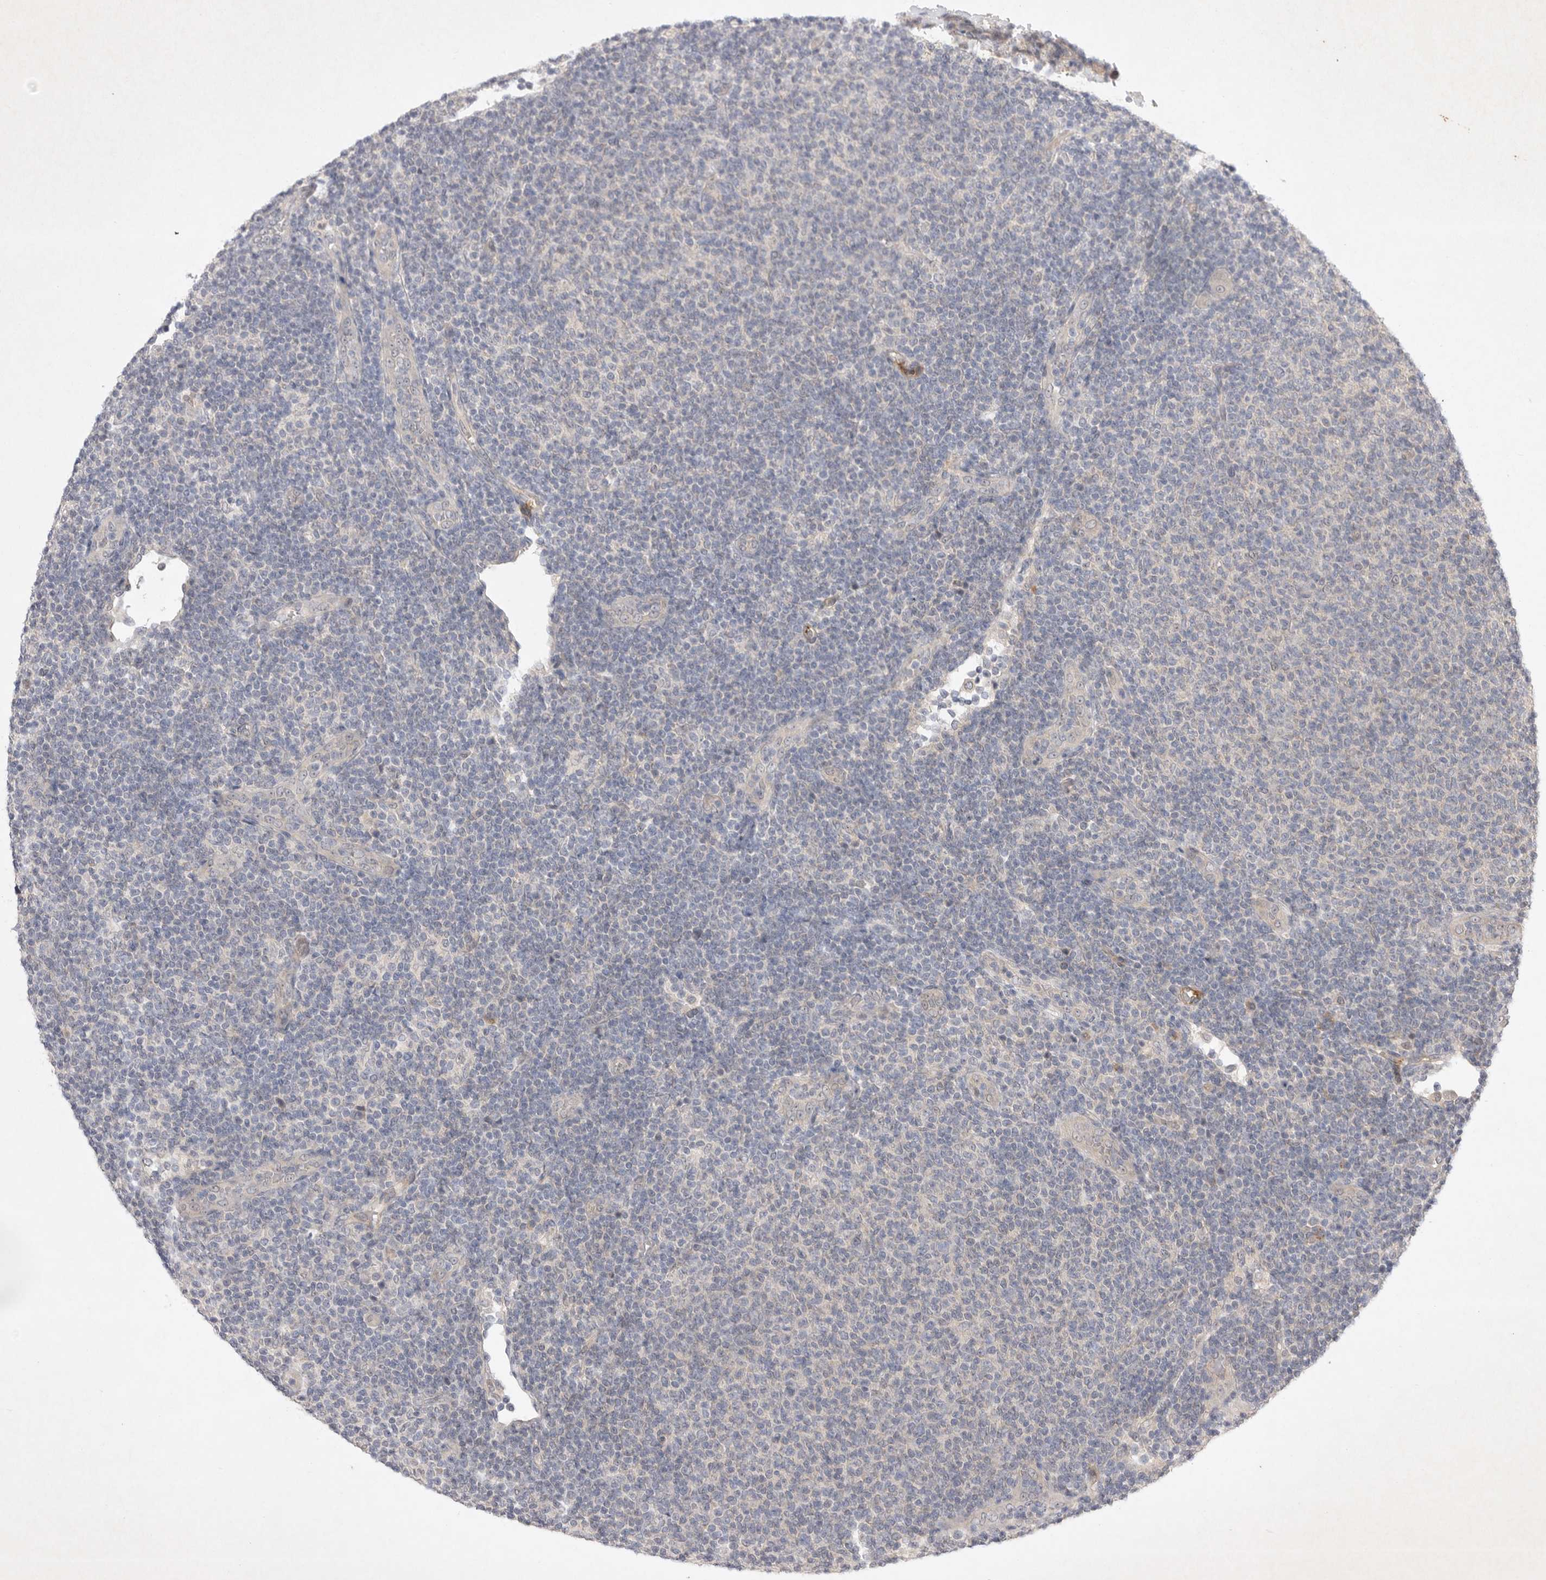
{"staining": {"intensity": "negative", "quantity": "none", "location": "none"}, "tissue": "lymphoma", "cell_type": "Tumor cells", "image_type": "cancer", "snomed": [{"axis": "morphology", "description": "Malignant lymphoma, non-Hodgkin's type, Low grade"}, {"axis": "topography", "description": "Lymph node"}], "caption": "Immunohistochemistry (IHC) histopathology image of neoplastic tissue: human lymphoma stained with DAB (3,3'-diaminobenzidine) reveals no significant protein expression in tumor cells.", "gene": "PTPDC1", "patient": {"sex": "male", "age": 66}}